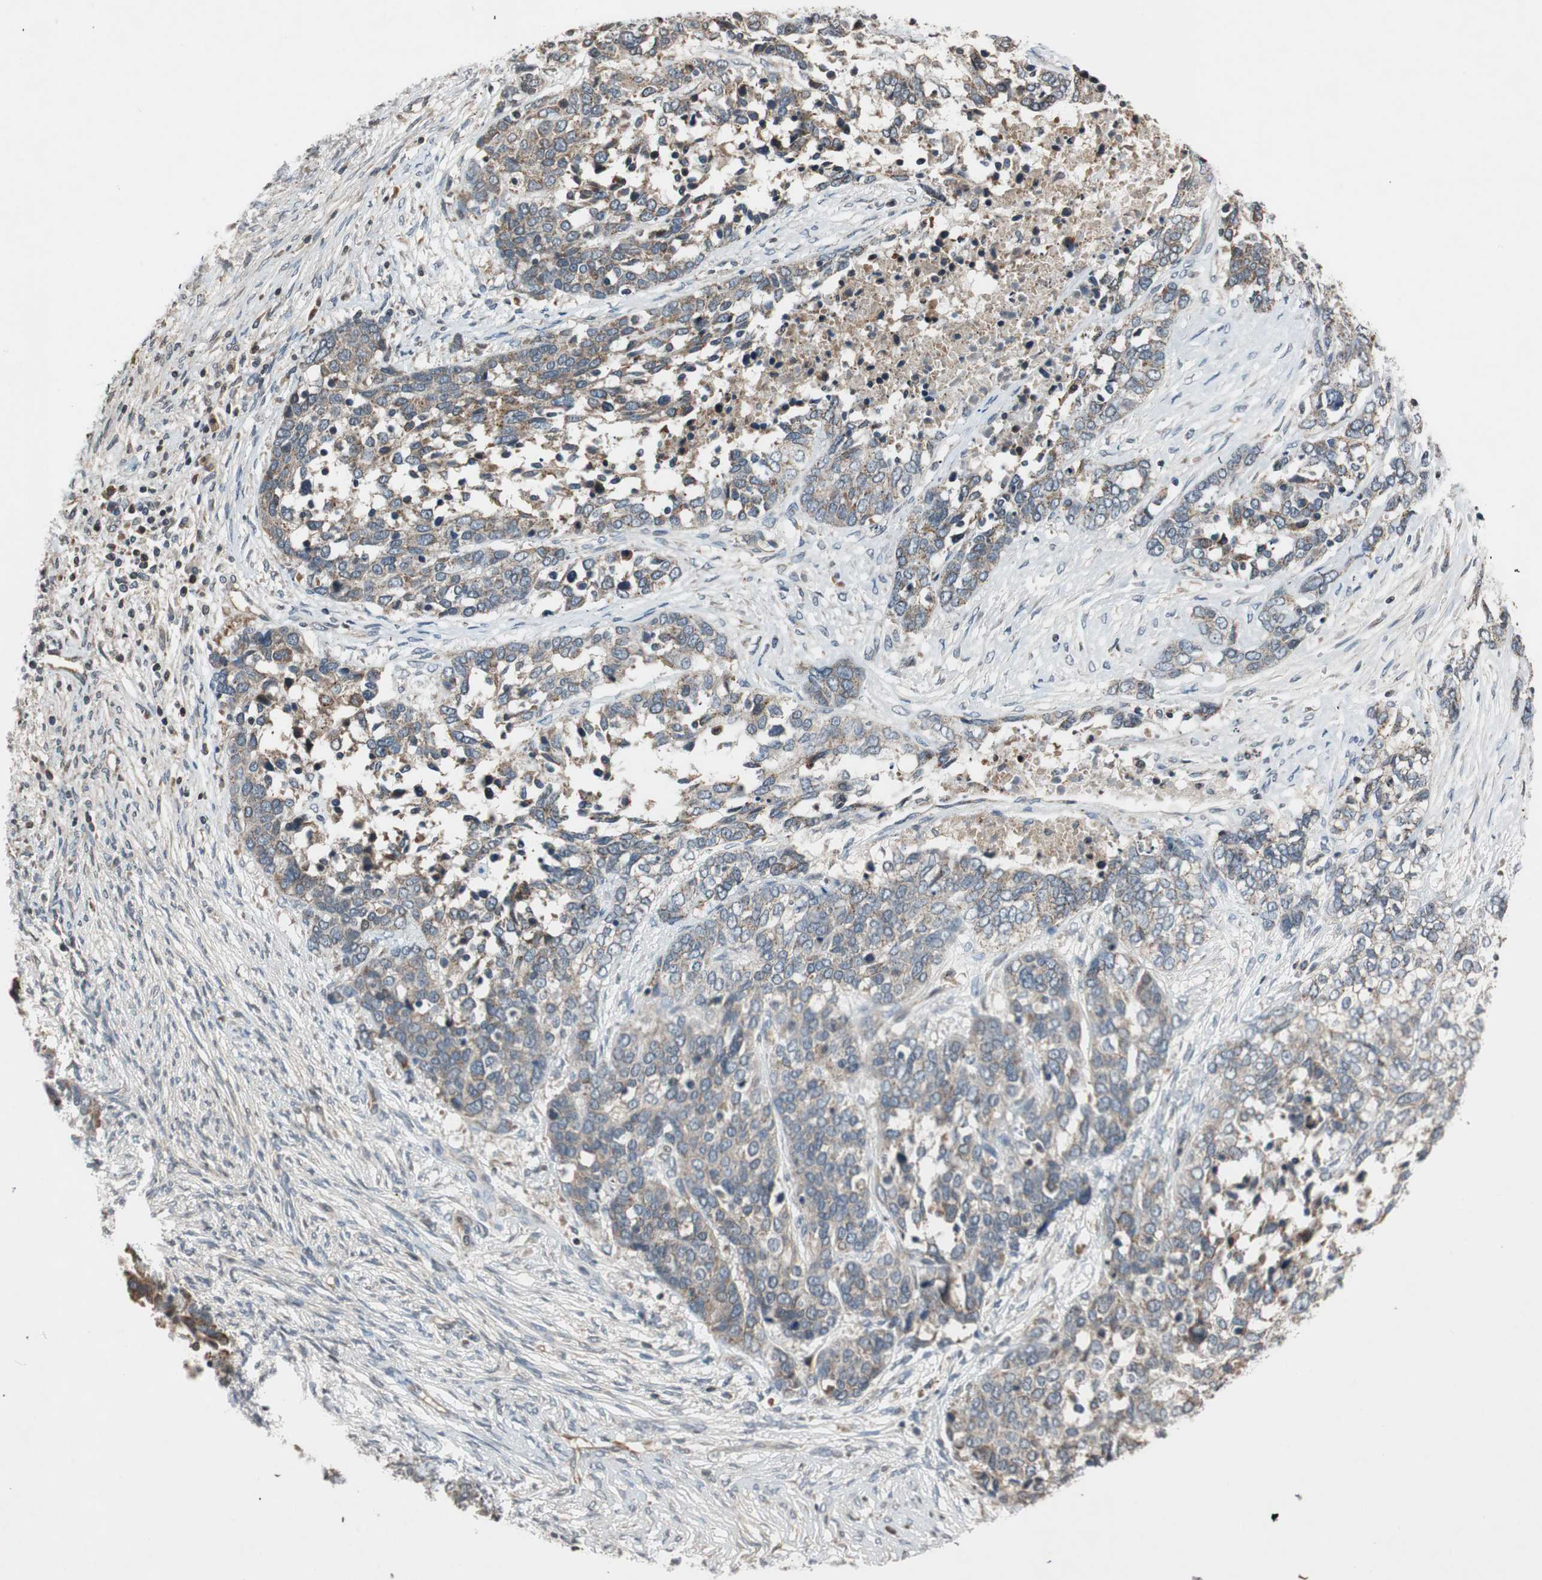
{"staining": {"intensity": "moderate", "quantity": "25%-75%", "location": "cytoplasmic/membranous"}, "tissue": "ovarian cancer", "cell_type": "Tumor cells", "image_type": "cancer", "snomed": [{"axis": "morphology", "description": "Cystadenocarcinoma, serous, NOS"}, {"axis": "topography", "description": "Ovary"}], "caption": "High-power microscopy captured an immunohistochemistry image of ovarian serous cystadenocarcinoma, revealing moderate cytoplasmic/membranous positivity in about 25%-75% of tumor cells. (brown staining indicates protein expression, while blue staining denotes nuclei).", "gene": "GCLM", "patient": {"sex": "female", "age": 44}}